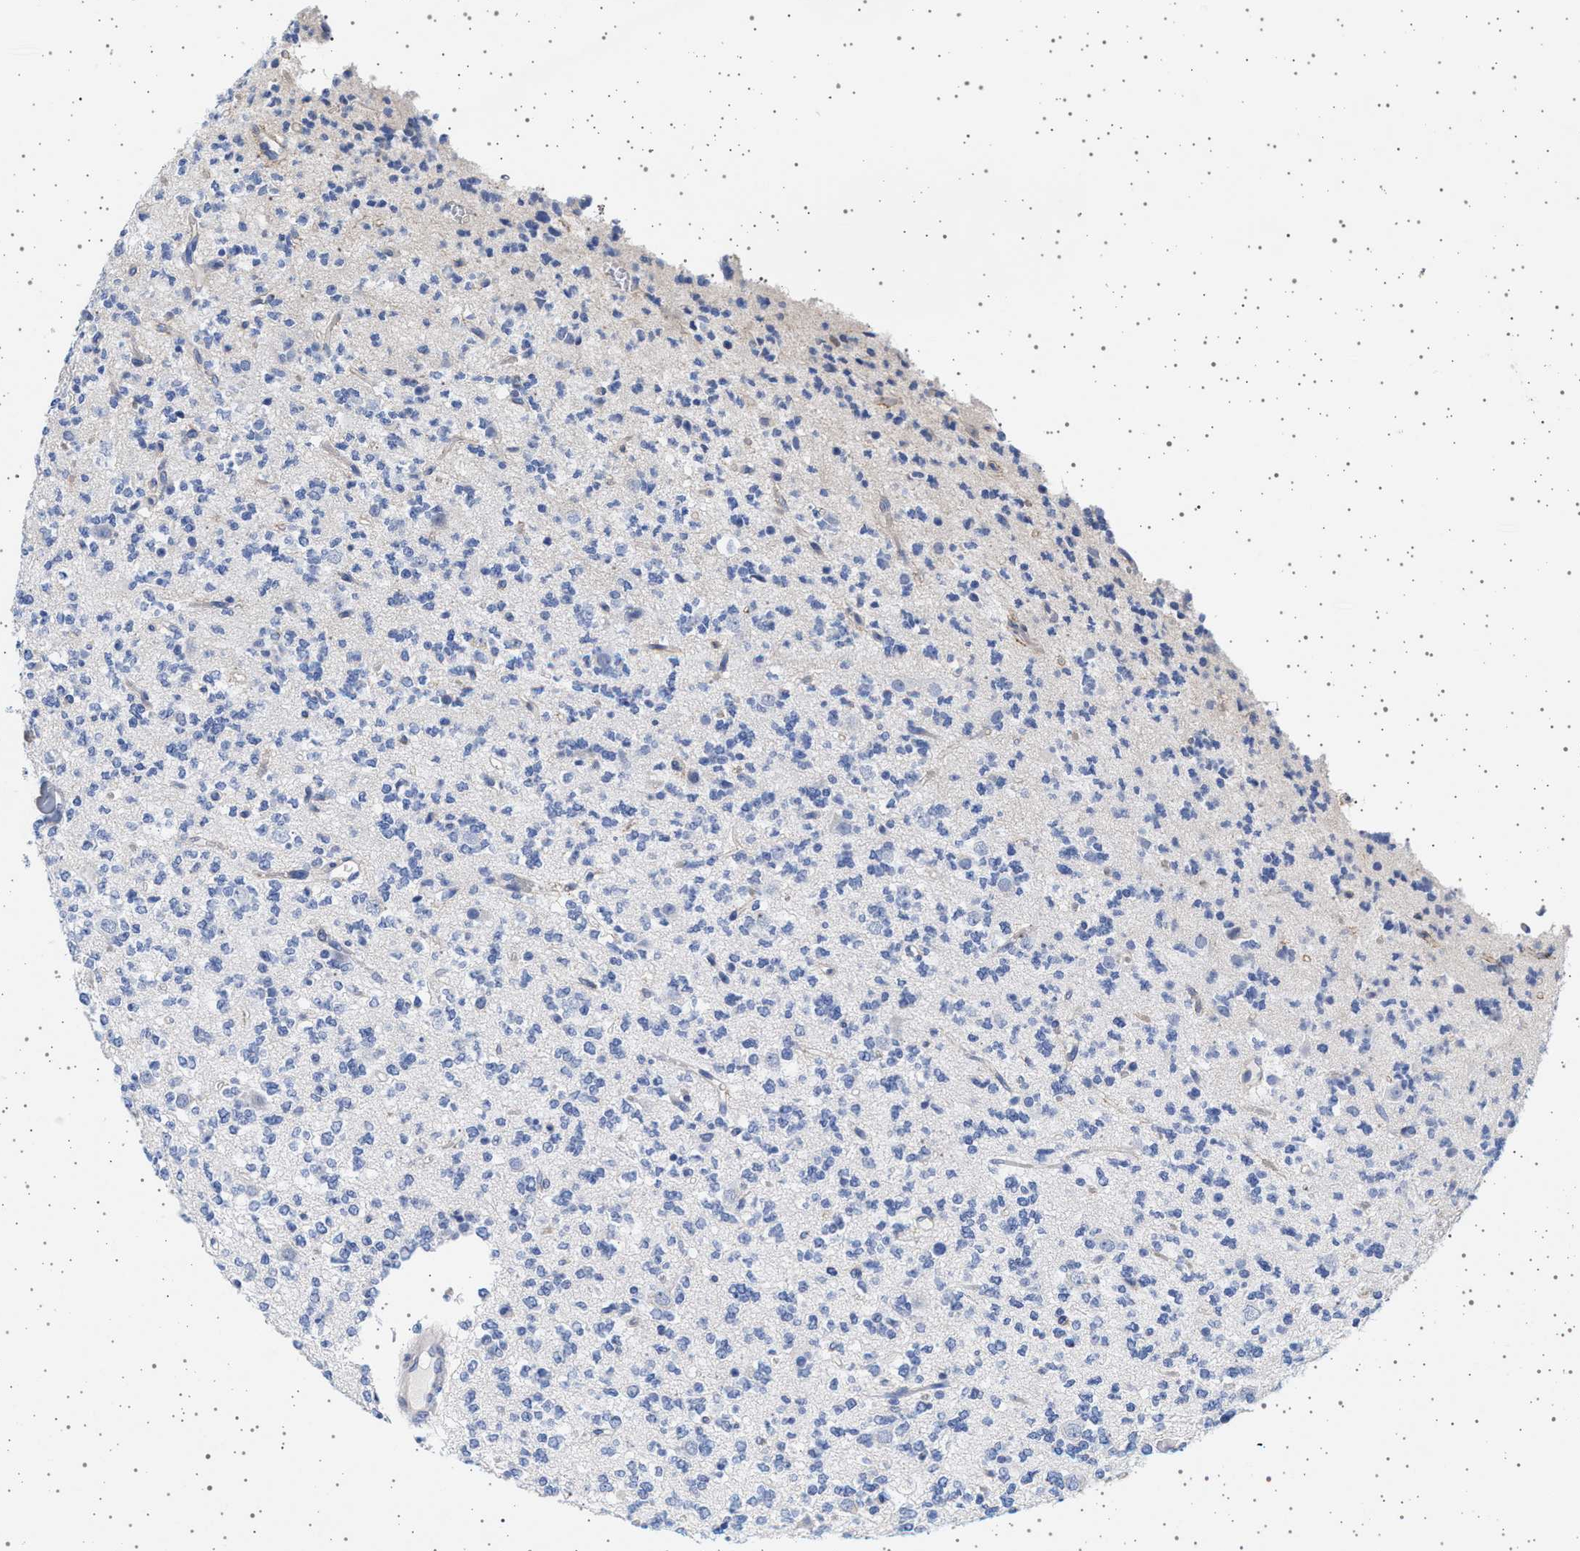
{"staining": {"intensity": "negative", "quantity": "none", "location": "none"}, "tissue": "glioma", "cell_type": "Tumor cells", "image_type": "cancer", "snomed": [{"axis": "morphology", "description": "Glioma, malignant, Low grade"}, {"axis": "topography", "description": "Brain"}], "caption": "Immunohistochemical staining of human low-grade glioma (malignant) demonstrates no significant staining in tumor cells.", "gene": "TRMT10B", "patient": {"sex": "male", "age": 38}}